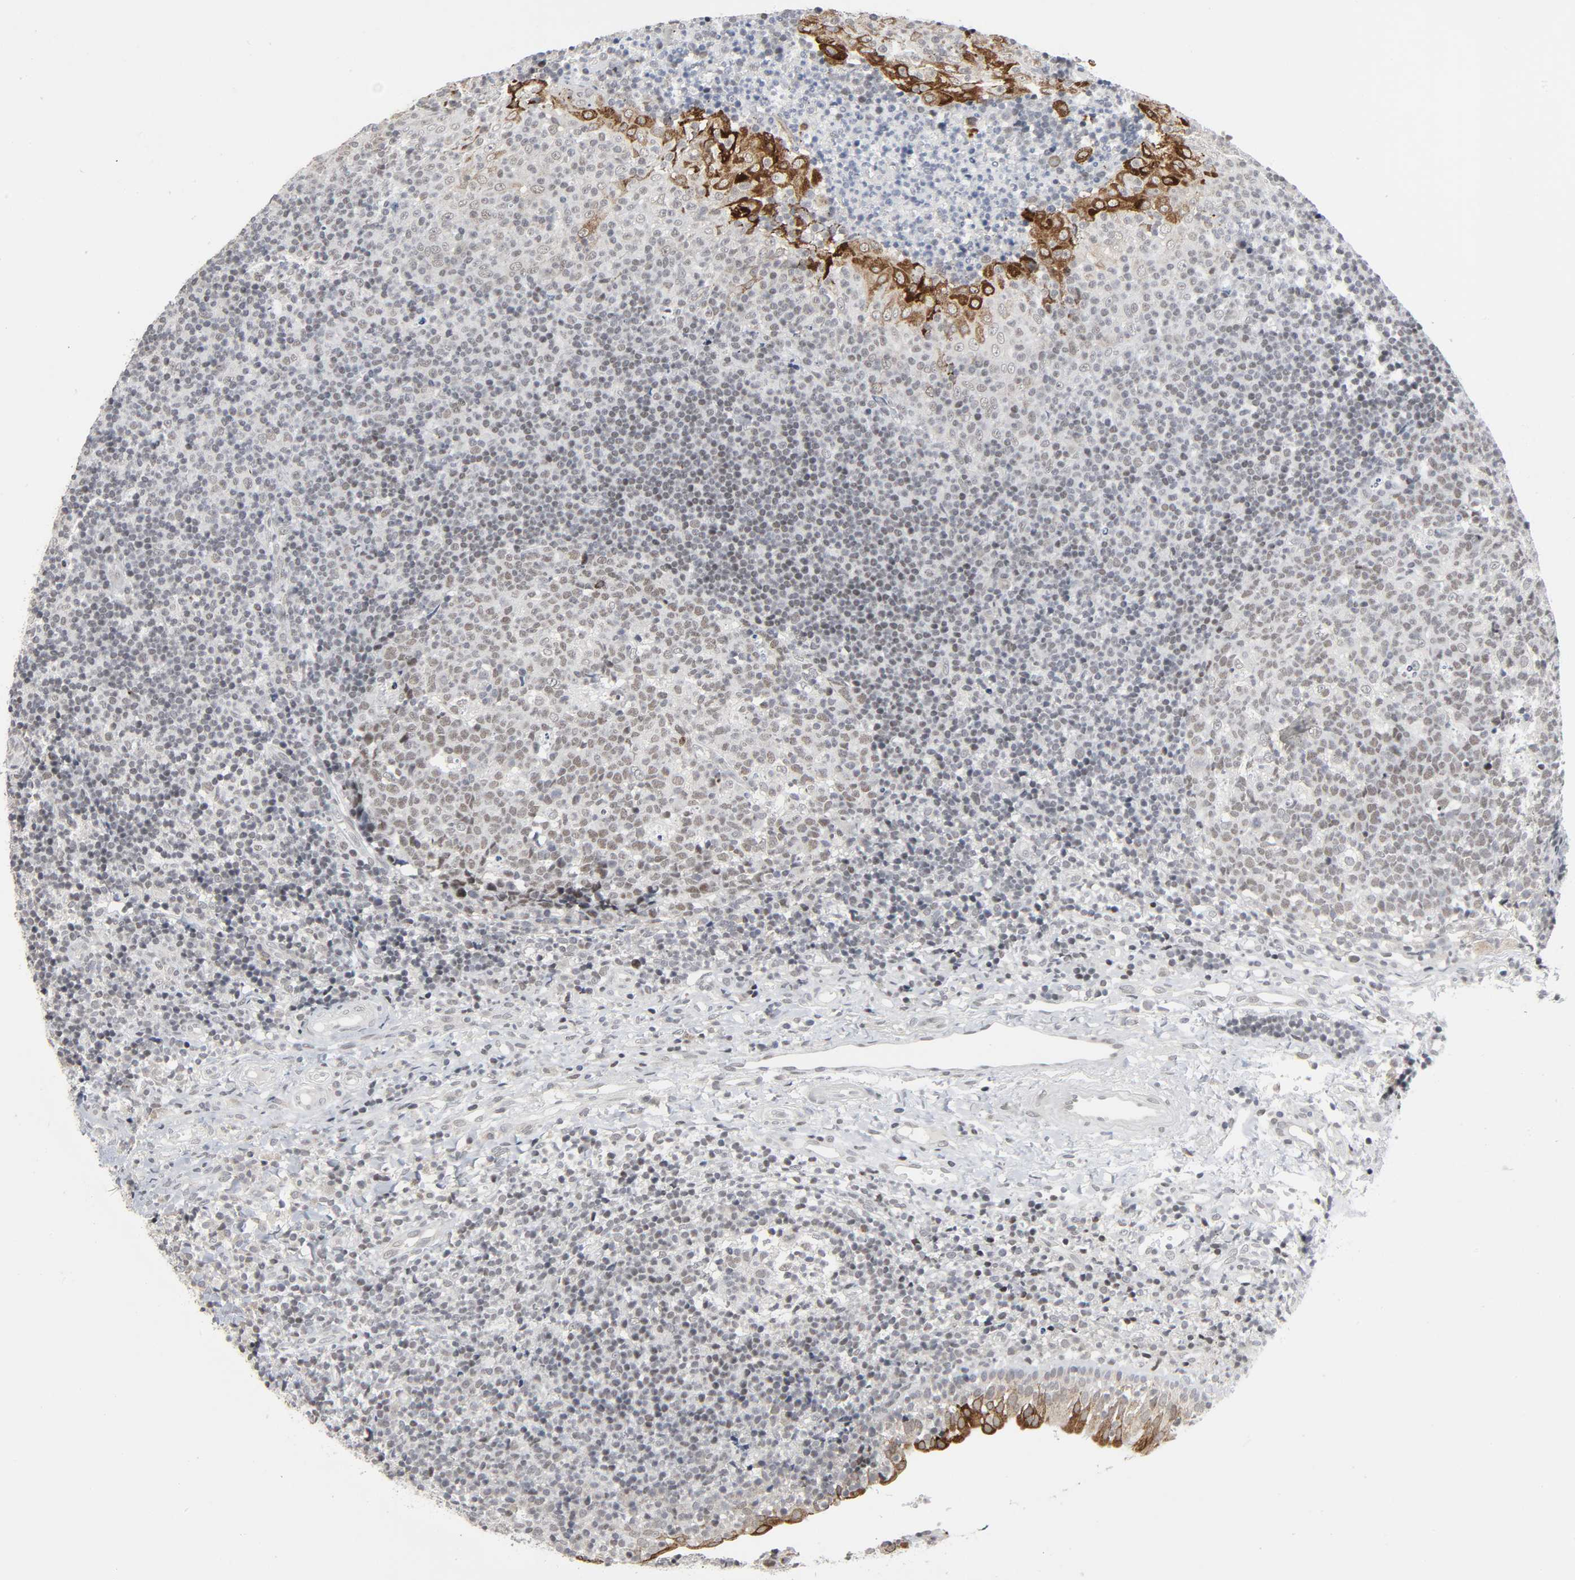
{"staining": {"intensity": "weak", "quantity": "<25%", "location": "nuclear"}, "tissue": "tonsil", "cell_type": "Germinal center cells", "image_type": "normal", "snomed": [{"axis": "morphology", "description": "Normal tissue, NOS"}, {"axis": "topography", "description": "Tonsil"}], "caption": "Tonsil stained for a protein using immunohistochemistry (IHC) shows no expression germinal center cells.", "gene": "MUC1", "patient": {"sex": "female", "age": 40}}